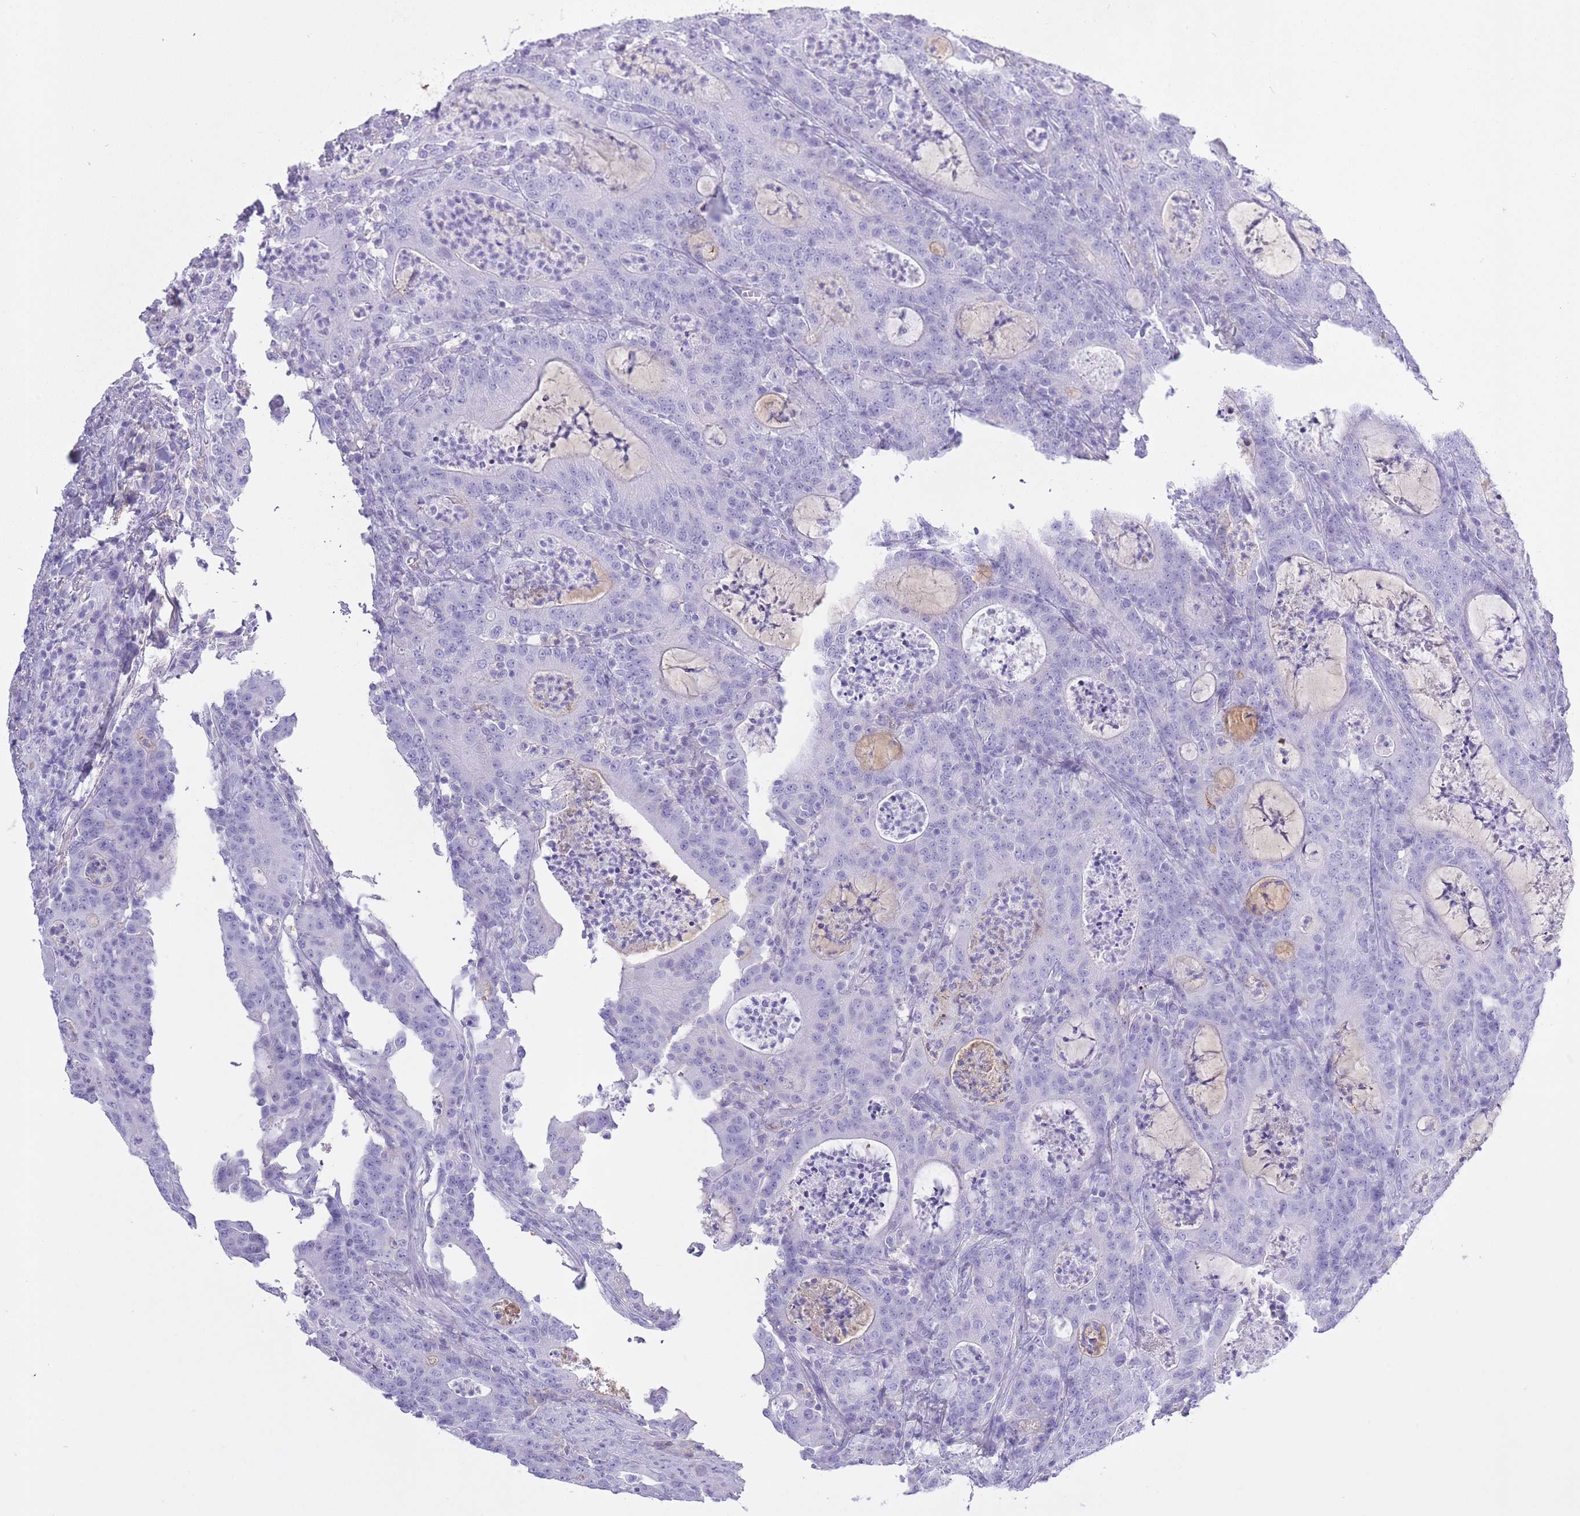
{"staining": {"intensity": "negative", "quantity": "none", "location": "none"}, "tissue": "colorectal cancer", "cell_type": "Tumor cells", "image_type": "cancer", "snomed": [{"axis": "morphology", "description": "Adenocarcinoma, NOS"}, {"axis": "topography", "description": "Colon"}], "caption": "A histopathology image of human colorectal cancer is negative for staining in tumor cells.", "gene": "AP3S2", "patient": {"sex": "male", "age": 83}}